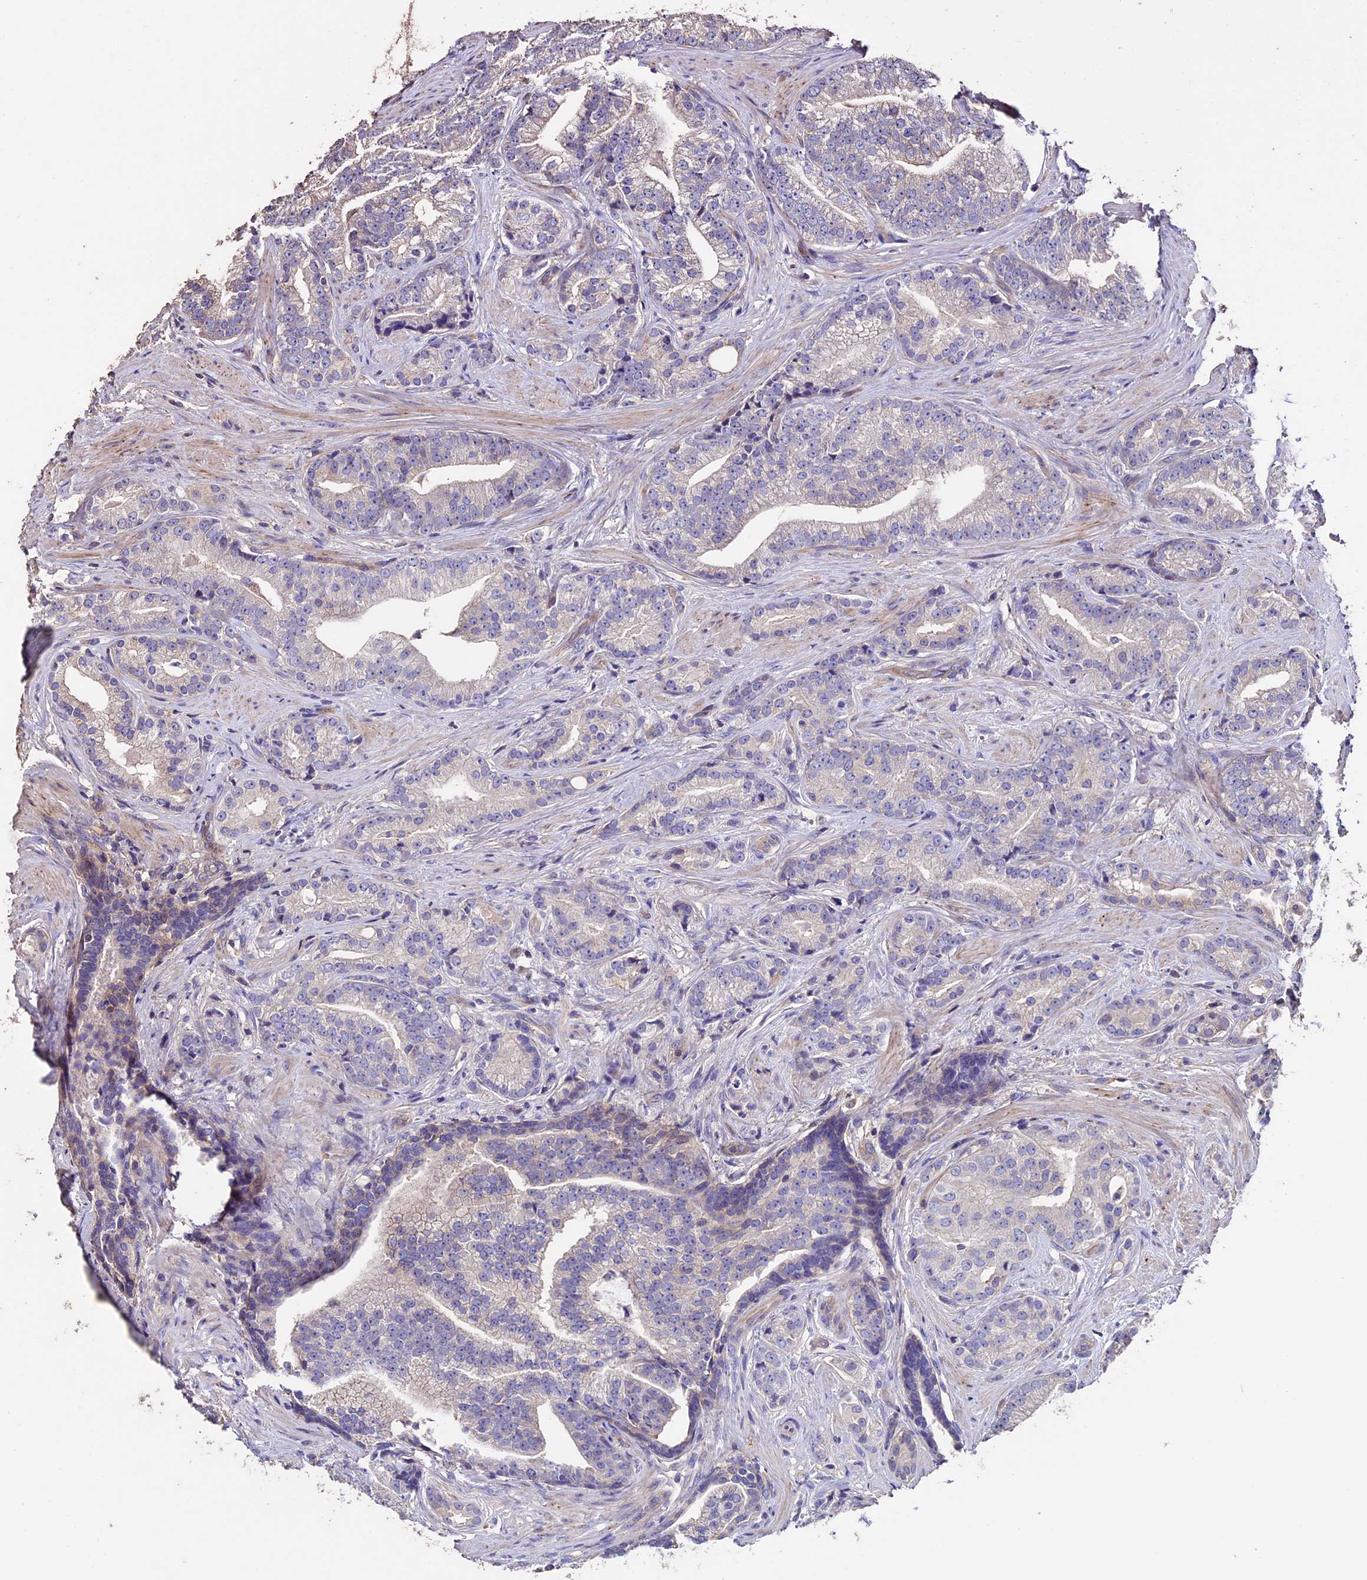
{"staining": {"intensity": "negative", "quantity": "none", "location": "none"}, "tissue": "prostate cancer", "cell_type": "Tumor cells", "image_type": "cancer", "snomed": [{"axis": "morphology", "description": "Adenocarcinoma, Low grade"}, {"axis": "topography", "description": "Prostate"}], "caption": "Tumor cells are negative for protein expression in human low-grade adenocarcinoma (prostate).", "gene": "USB1", "patient": {"sex": "male", "age": 71}}